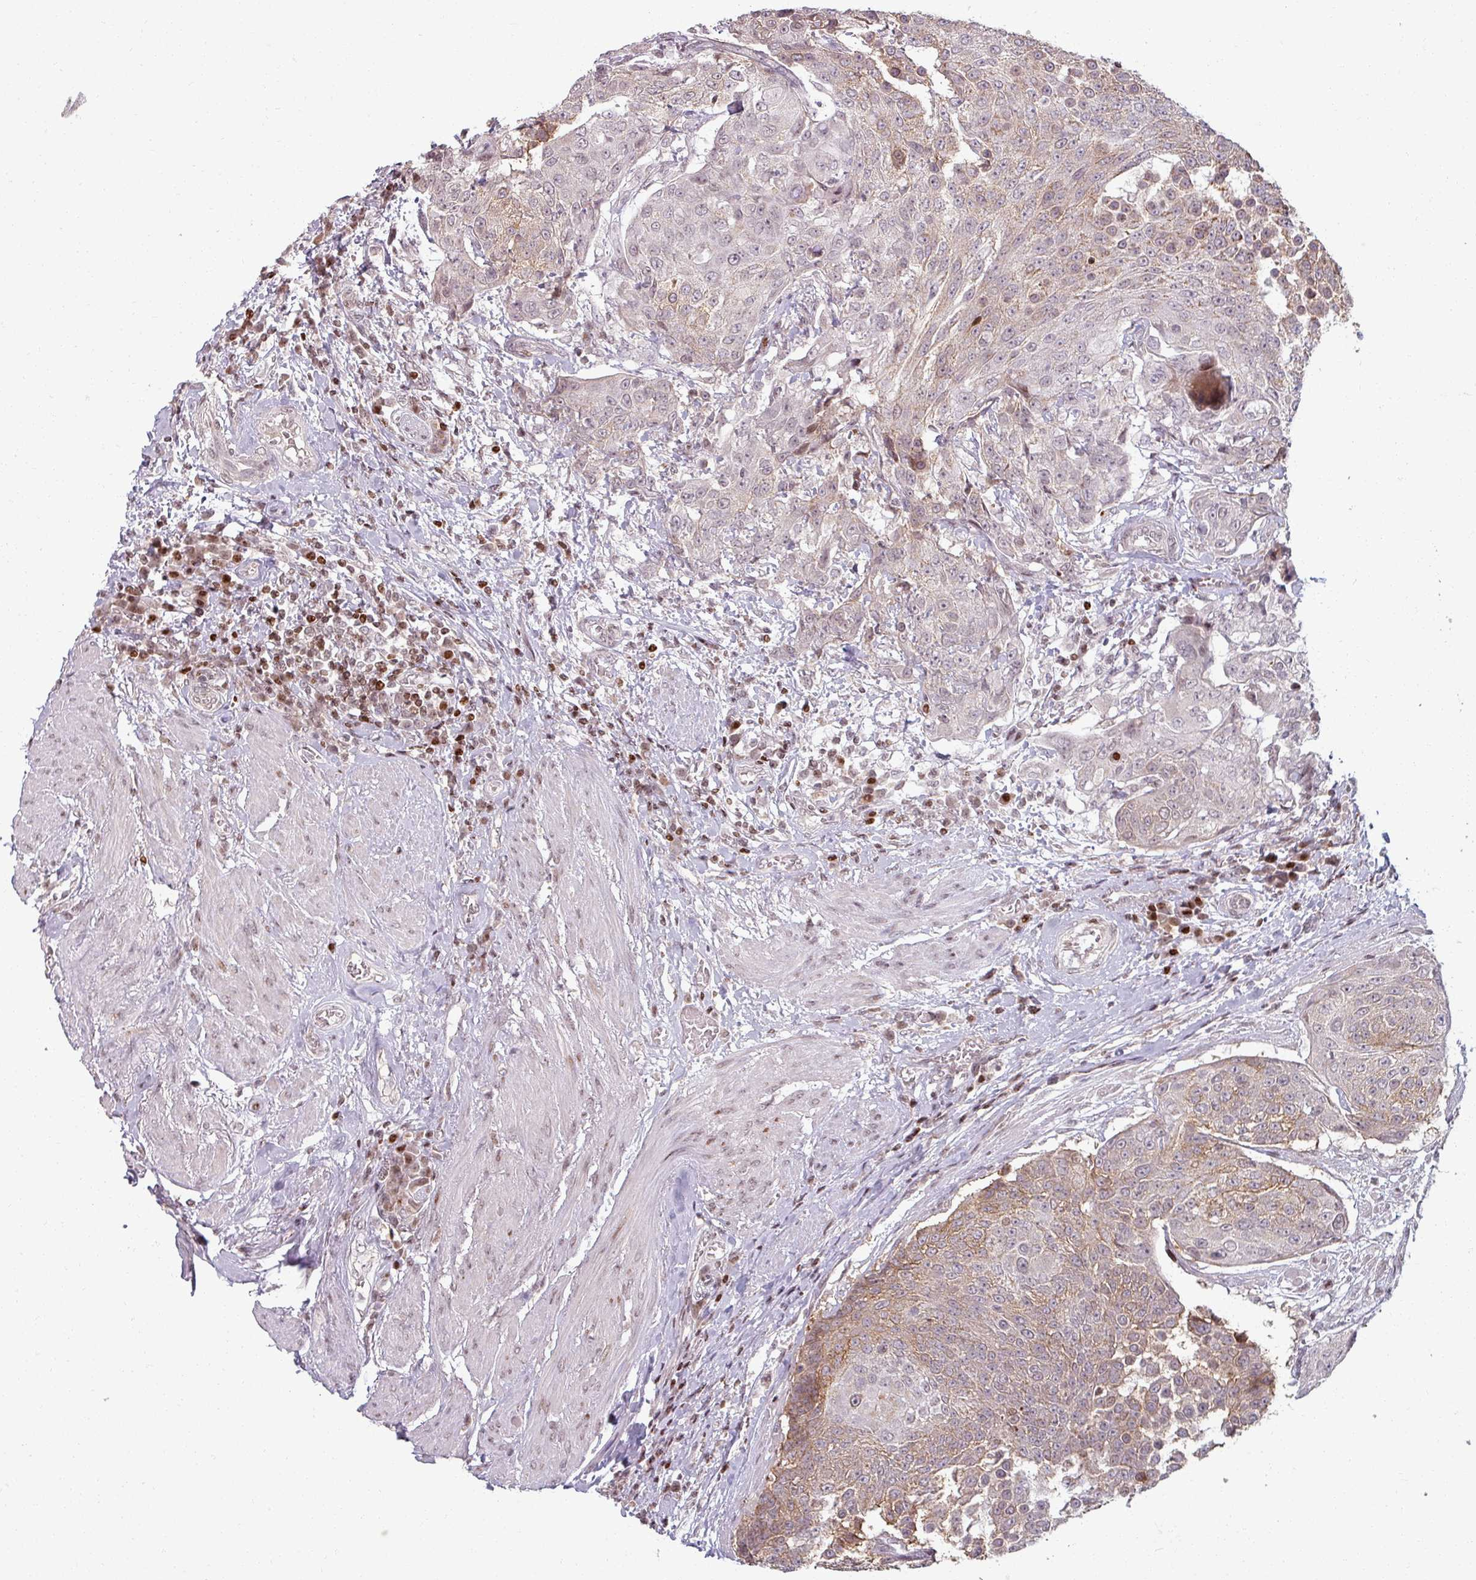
{"staining": {"intensity": "moderate", "quantity": "<25%", "location": "cytoplasmic/membranous"}, "tissue": "urothelial cancer", "cell_type": "Tumor cells", "image_type": "cancer", "snomed": [{"axis": "morphology", "description": "Urothelial carcinoma, High grade"}, {"axis": "topography", "description": "Urinary bladder"}], "caption": "An IHC photomicrograph of neoplastic tissue is shown. Protein staining in brown labels moderate cytoplasmic/membranous positivity in high-grade urothelial carcinoma within tumor cells.", "gene": "NCOR1", "patient": {"sex": "female", "age": 63}}